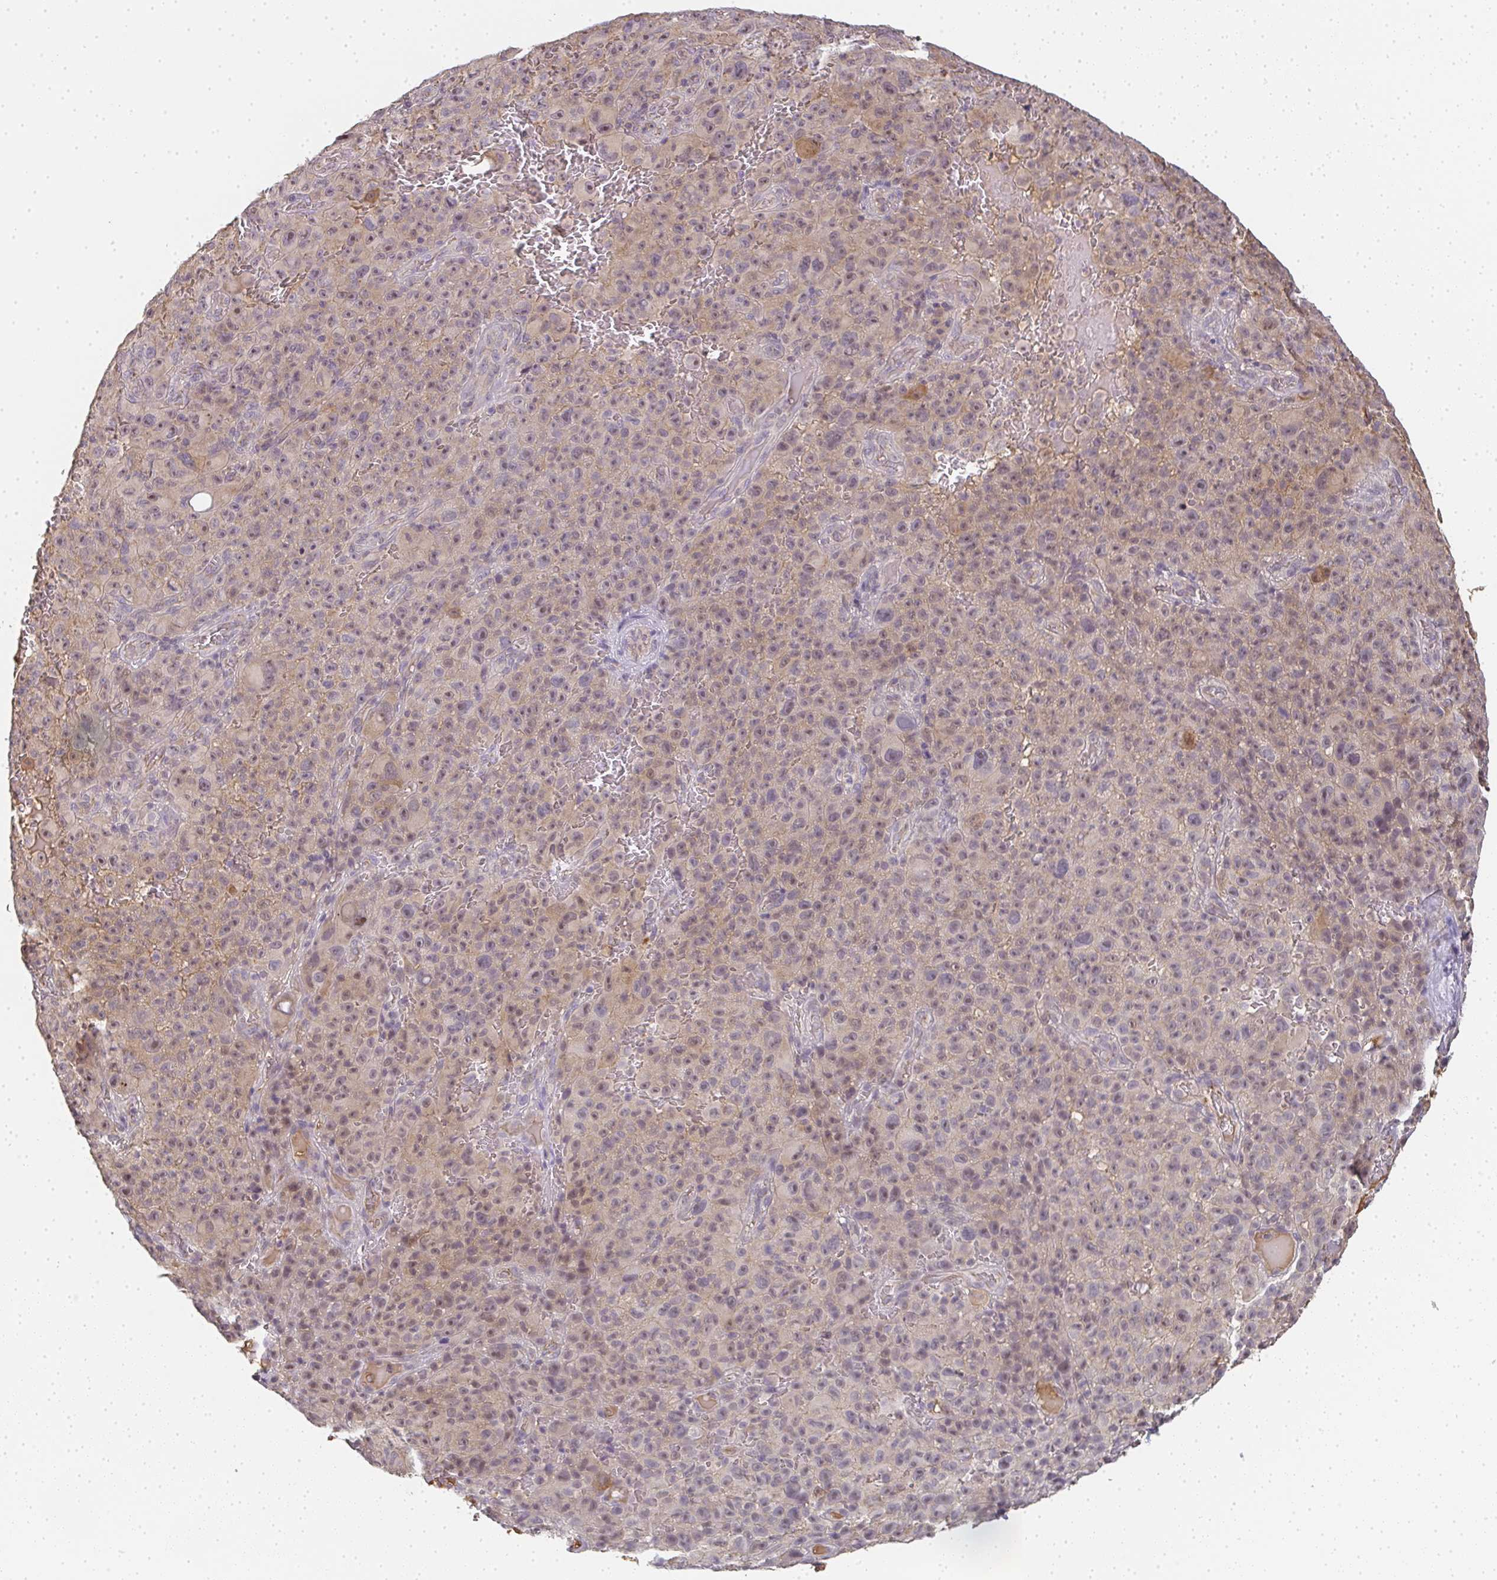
{"staining": {"intensity": "weak", "quantity": "<25%", "location": "cytoplasmic/membranous,nuclear"}, "tissue": "melanoma", "cell_type": "Tumor cells", "image_type": "cancer", "snomed": [{"axis": "morphology", "description": "Malignant melanoma, NOS"}, {"axis": "topography", "description": "Skin"}], "caption": "Immunohistochemical staining of human melanoma displays no significant expression in tumor cells.", "gene": "SLC35B3", "patient": {"sex": "female", "age": 82}}